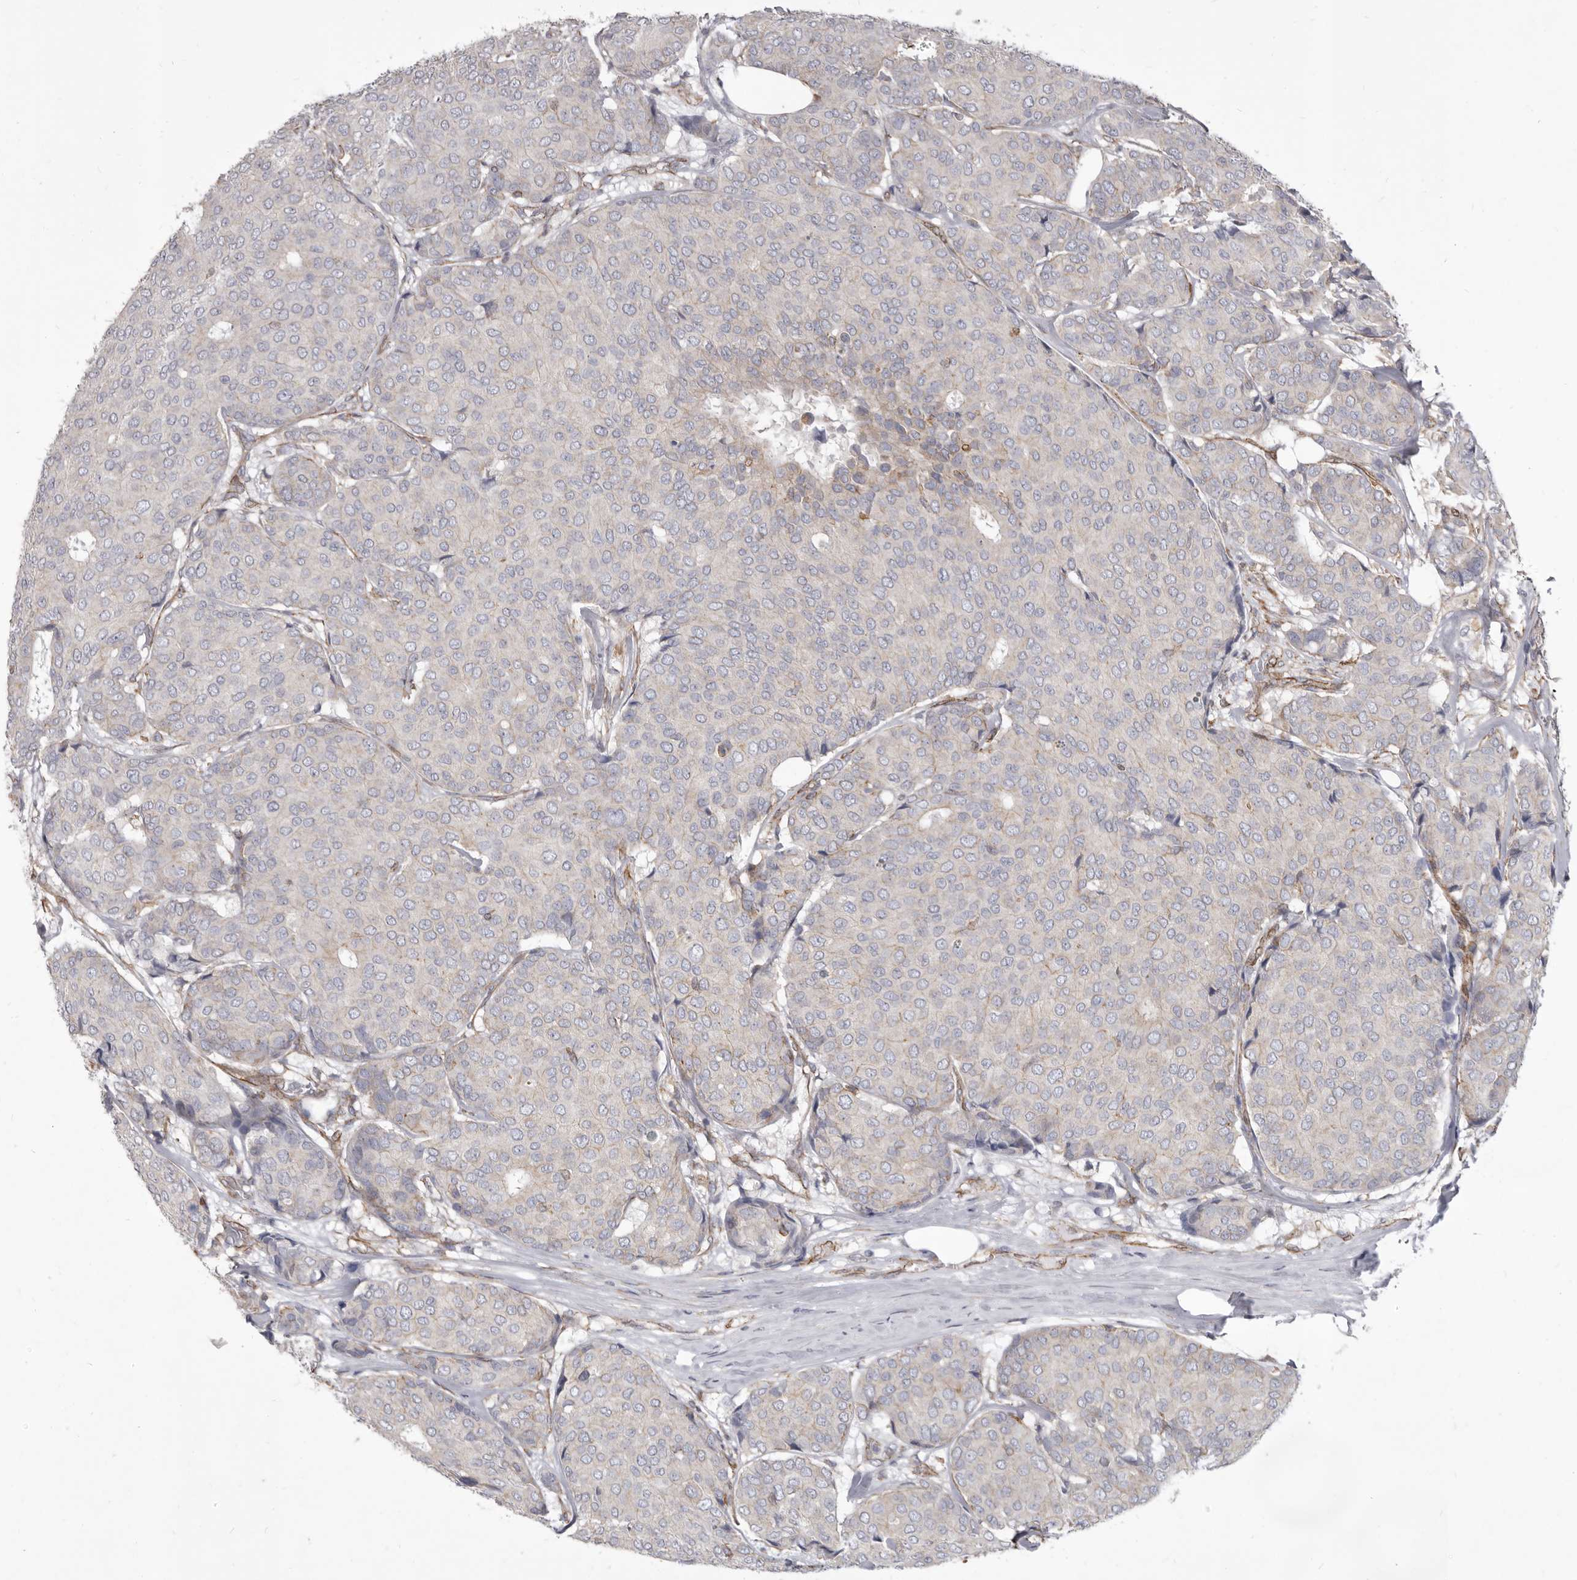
{"staining": {"intensity": "weak", "quantity": "<25%", "location": "cytoplasmic/membranous"}, "tissue": "breast cancer", "cell_type": "Tumor cells", "image_type": "cancer", "snomed": [{"axis": "morphology", "description": "Duct carcinoma"}, {"axis": "topography", "description": "Breast"}], "caption": "A histopathology image of intraductal carcinoma (breast) stained for a protein reveals no brown staining in tumor cells.", "gene": "P2RX6", "patient": {"sex": "female", "age": 75}}